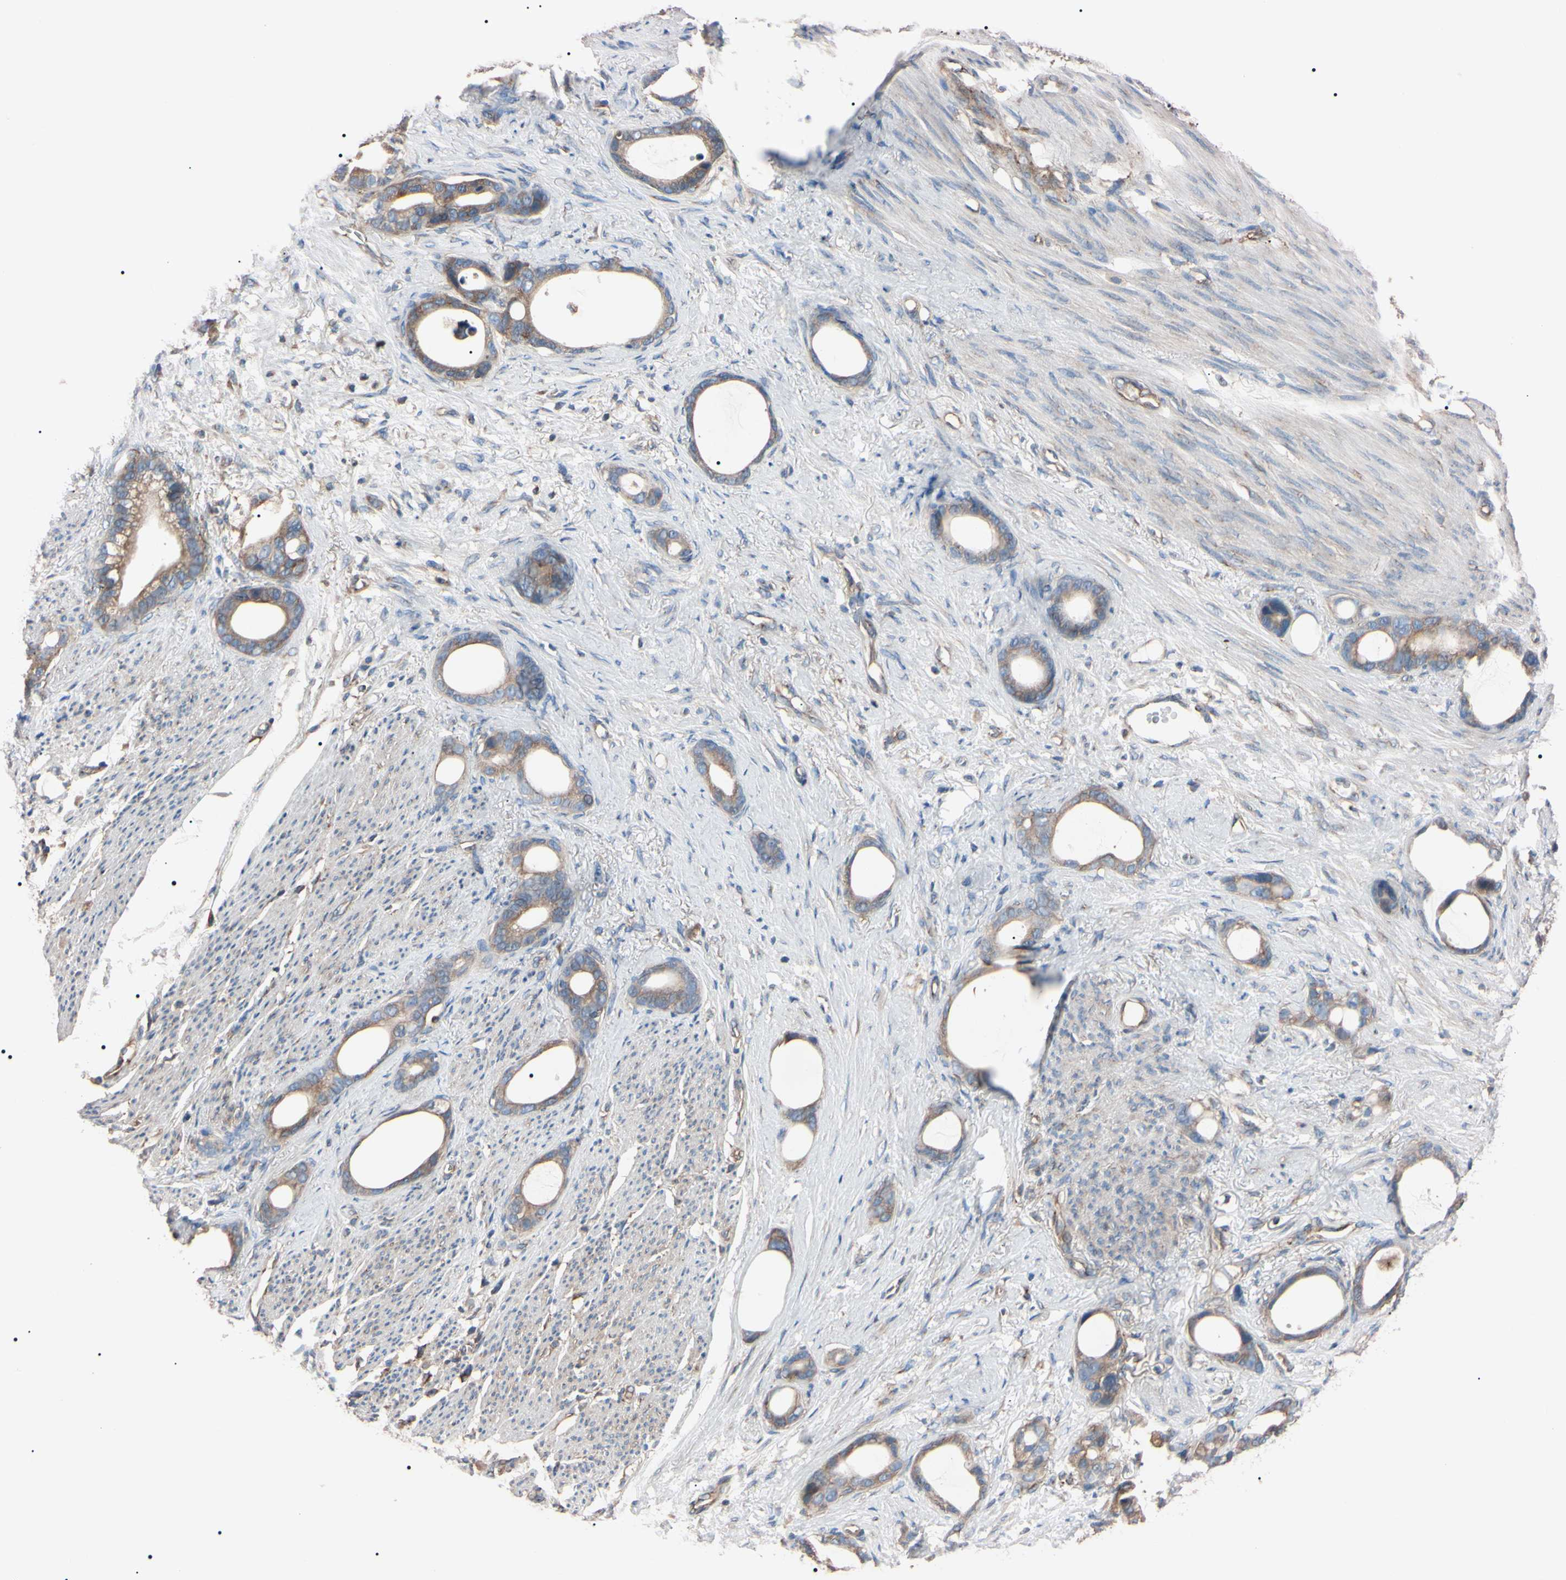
{"staining": {"intensity": "weak", "quantity": ">75%", "location": "cytoplasmic/membranous"}, "tissue": "stomach cancer", "cell_type": "Tumor cells", "image_type": "cancer", "snomed": [{"axis": "morphology", "description": "Adenocarcinoma, NOS"}, {"axis": "topography", "description": "Stomach"}], "caption": "Weak cytoplasmic/membranous protein expression is seen in about >75% of tumor cells in stomach adenocarcinoma.", "gene": "PRKACA", "patient": {"sex": "female", "age": 75}}